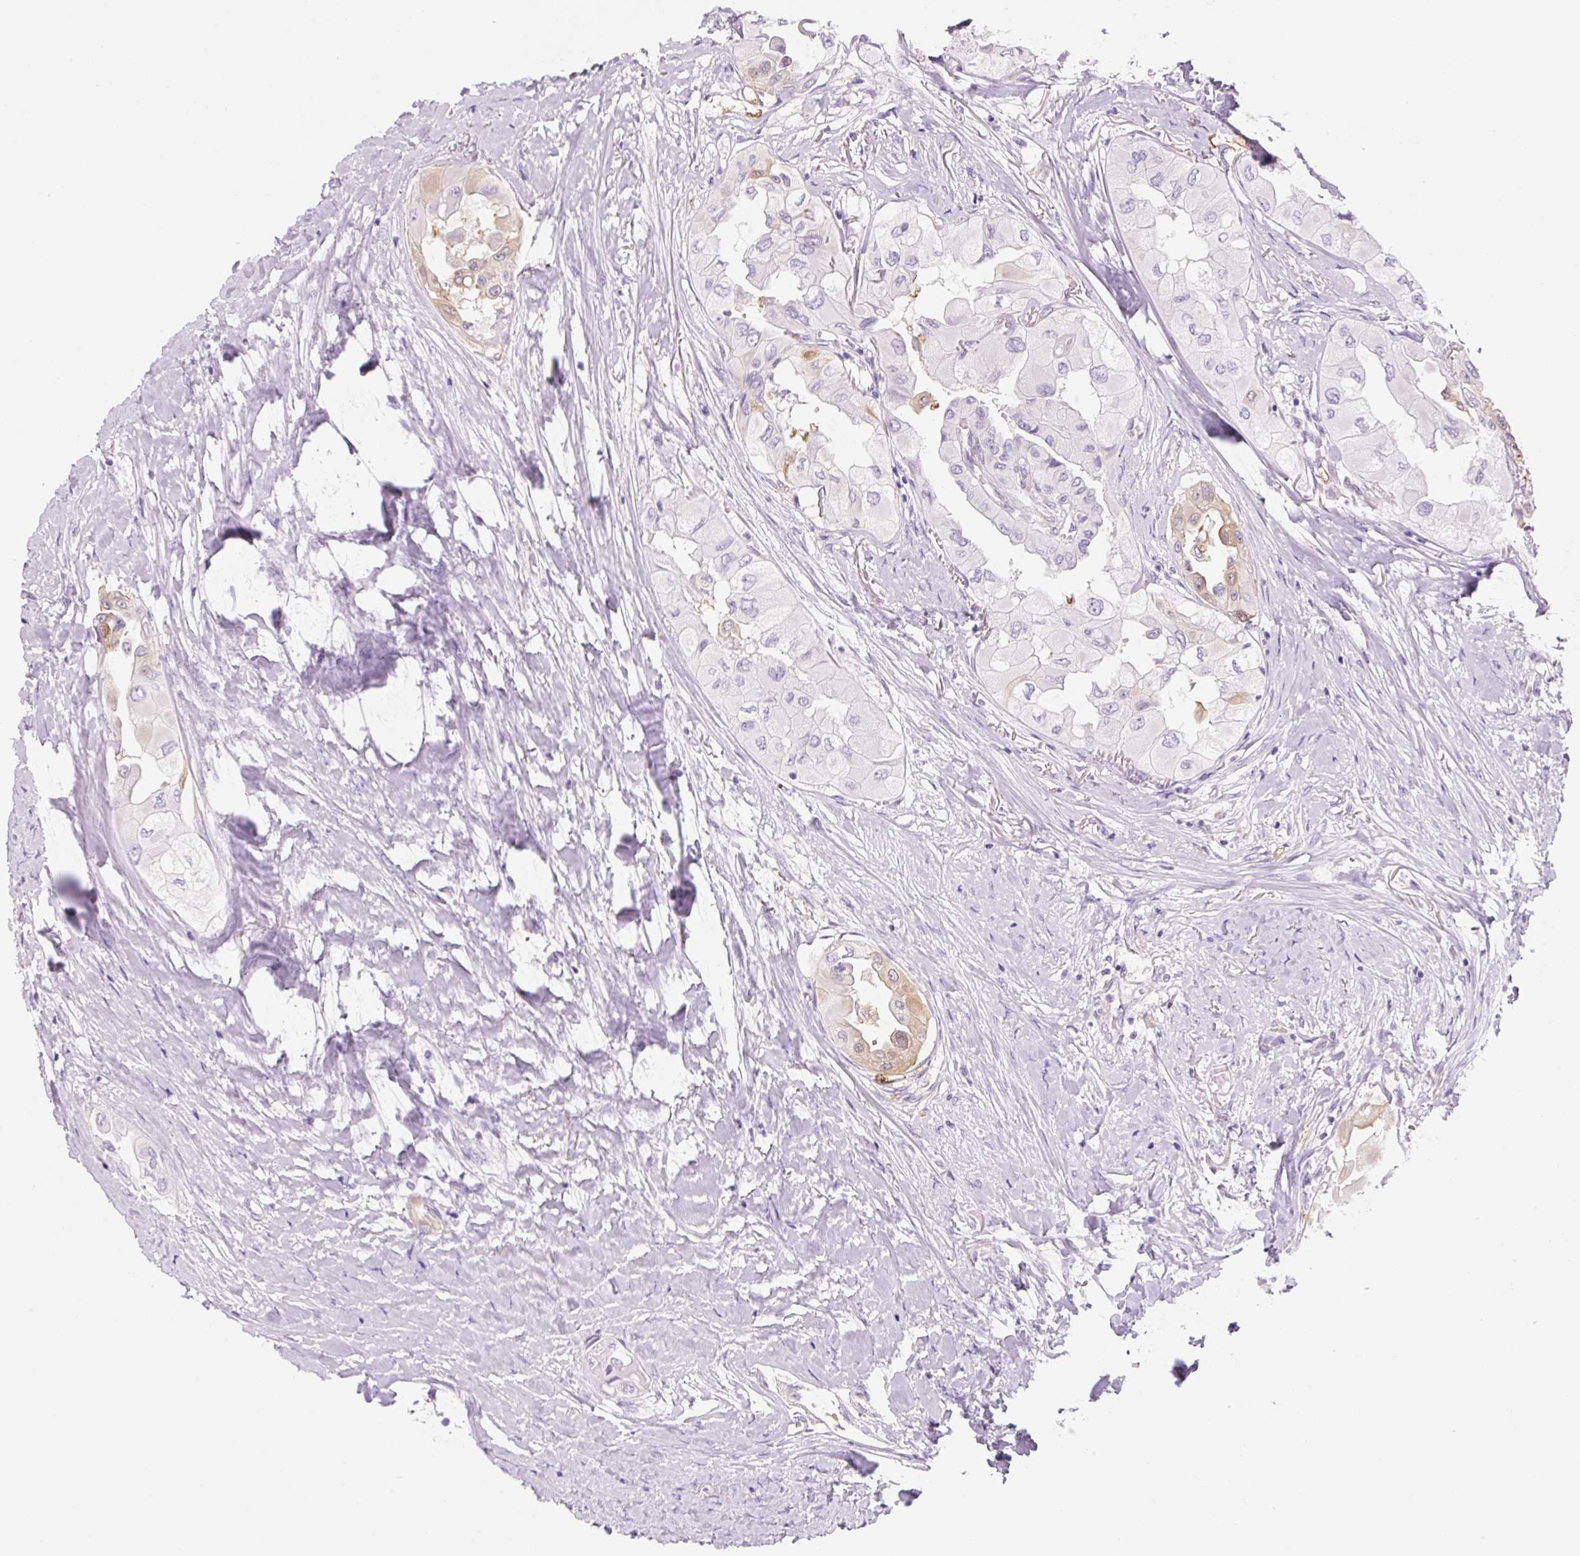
{"staining": {"intensity": "moderate", "quantity": "<25%", "location": "cytoplasmic/membranous"}, "tissue": "thyroid cancer", "cell_type": "Tumor cells", "image_type": "cancer", "snomed": [{"axis": "morphology", "description": "Normal tissue, NOS"}, {"axis": "morphology", "description": "Papillary adenocarcinoma, NOS"}, {"axis": "topography", "description": "Thyroid gland"}], "caption": "Brown immunohistochemical staining in human thyroid cancer (papillary adenocarcinoma) reveals moderate cytoplasmic/membranous staining in approximately <25% of tumor cells.", "gene": "FABP5", "patient": {"sex": "female", "age": 59}}